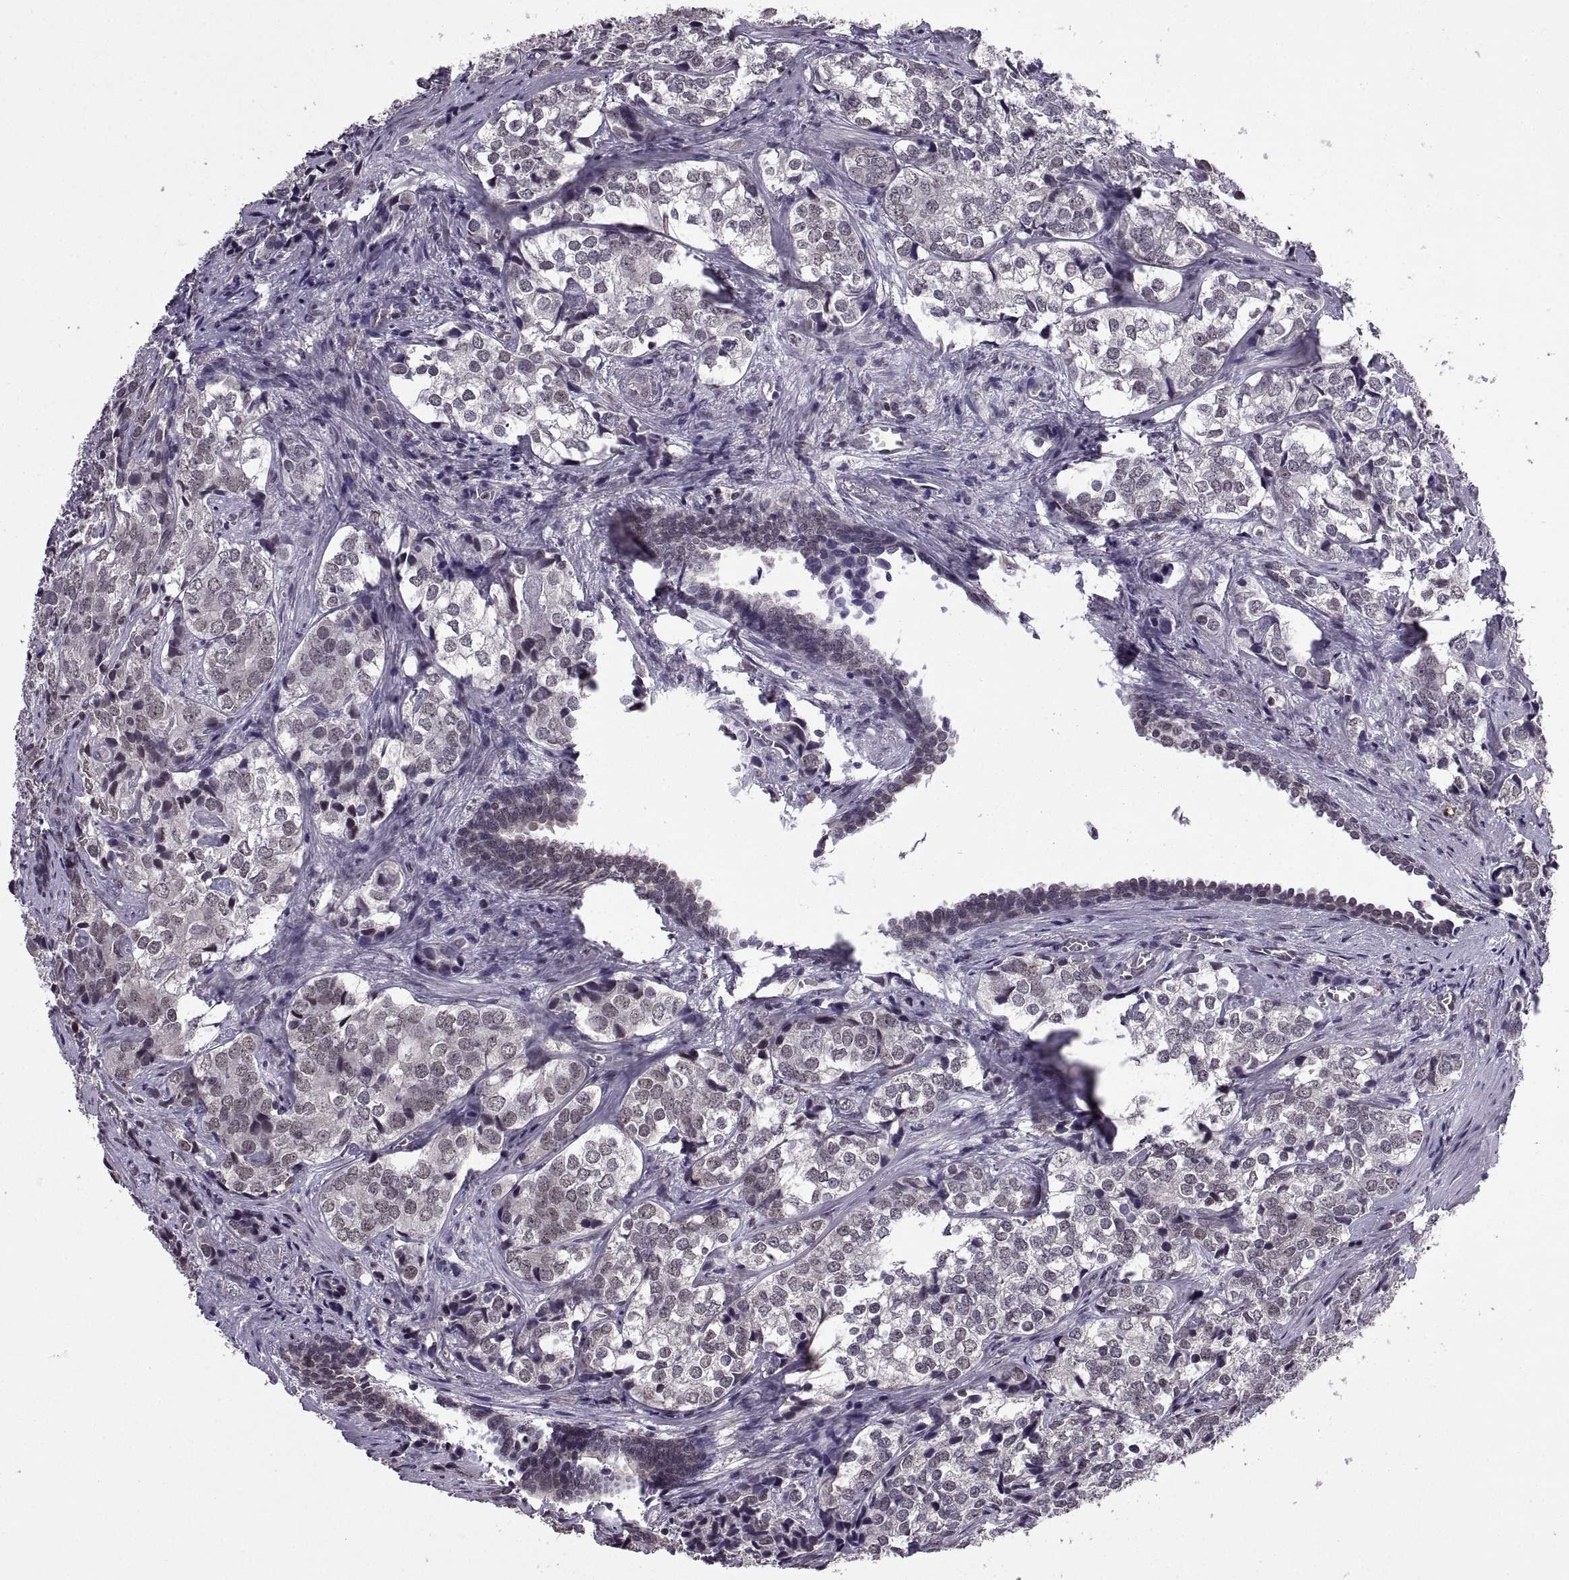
{"staining": {"intensity": "negative", "quantity": "none", "location": "none"}, "tissue": "prostate cancer", "cell_type": "Tumor cells", "image_type": "cancer", "snomed": [{"axis": "morphology", "description": "Adenocarcinoma, NOS"}, {"axis": "topography", "description": "Prostate and seminal vesicle, NOS"}], "caption": "IHC of human prostate cancer (adenocarcinoma) reveals no expression in tumor cells.", "gene": "INTS3", "patient": {"sex": "male", "age": 63}}